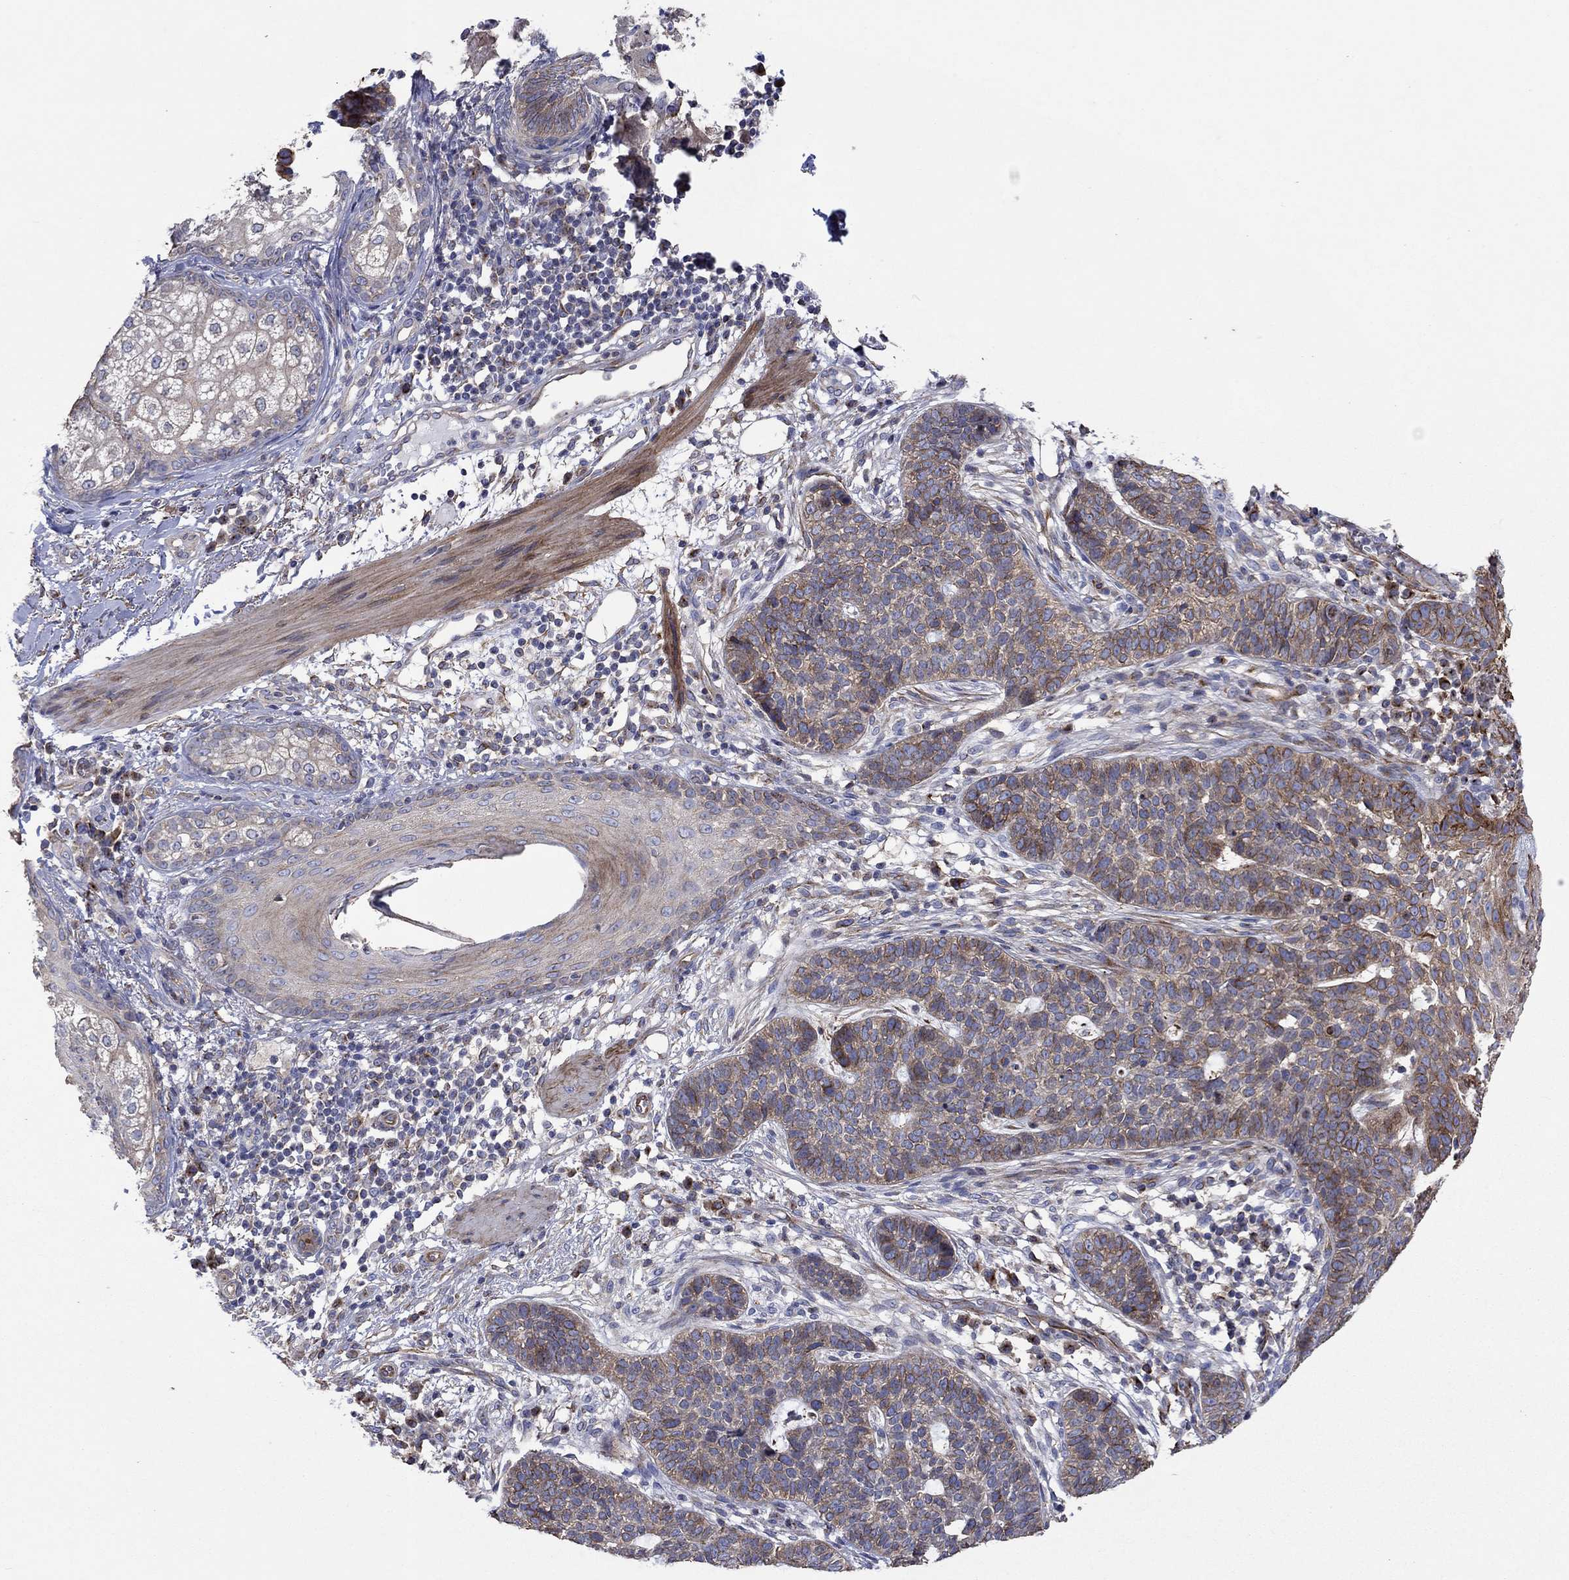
{"staining": {"intensity": "moderate", "quantity": "<25%", "location": "cytoplasmic/membranous"}, "tissue": "skin cancer", "cell_type": "Tumor cells", "image_type": "cancer", "snomed": [{"axis": "morphology", "description": "Squamous cell carcinoma, NOS"}, {"axis": "topography", "description": "Skin"}], "caption": "Squamous cell carcinoma (skin) stained for a protein reveals moderate cytoplasmic/membranous positivity in tumor cells. Using DAB (brown) and hematoxylin (blue) stains, captured at high magnification using brightfield microscopy.", "gene": "TPRN", "patient": {"sex": "male", "age": 88}}